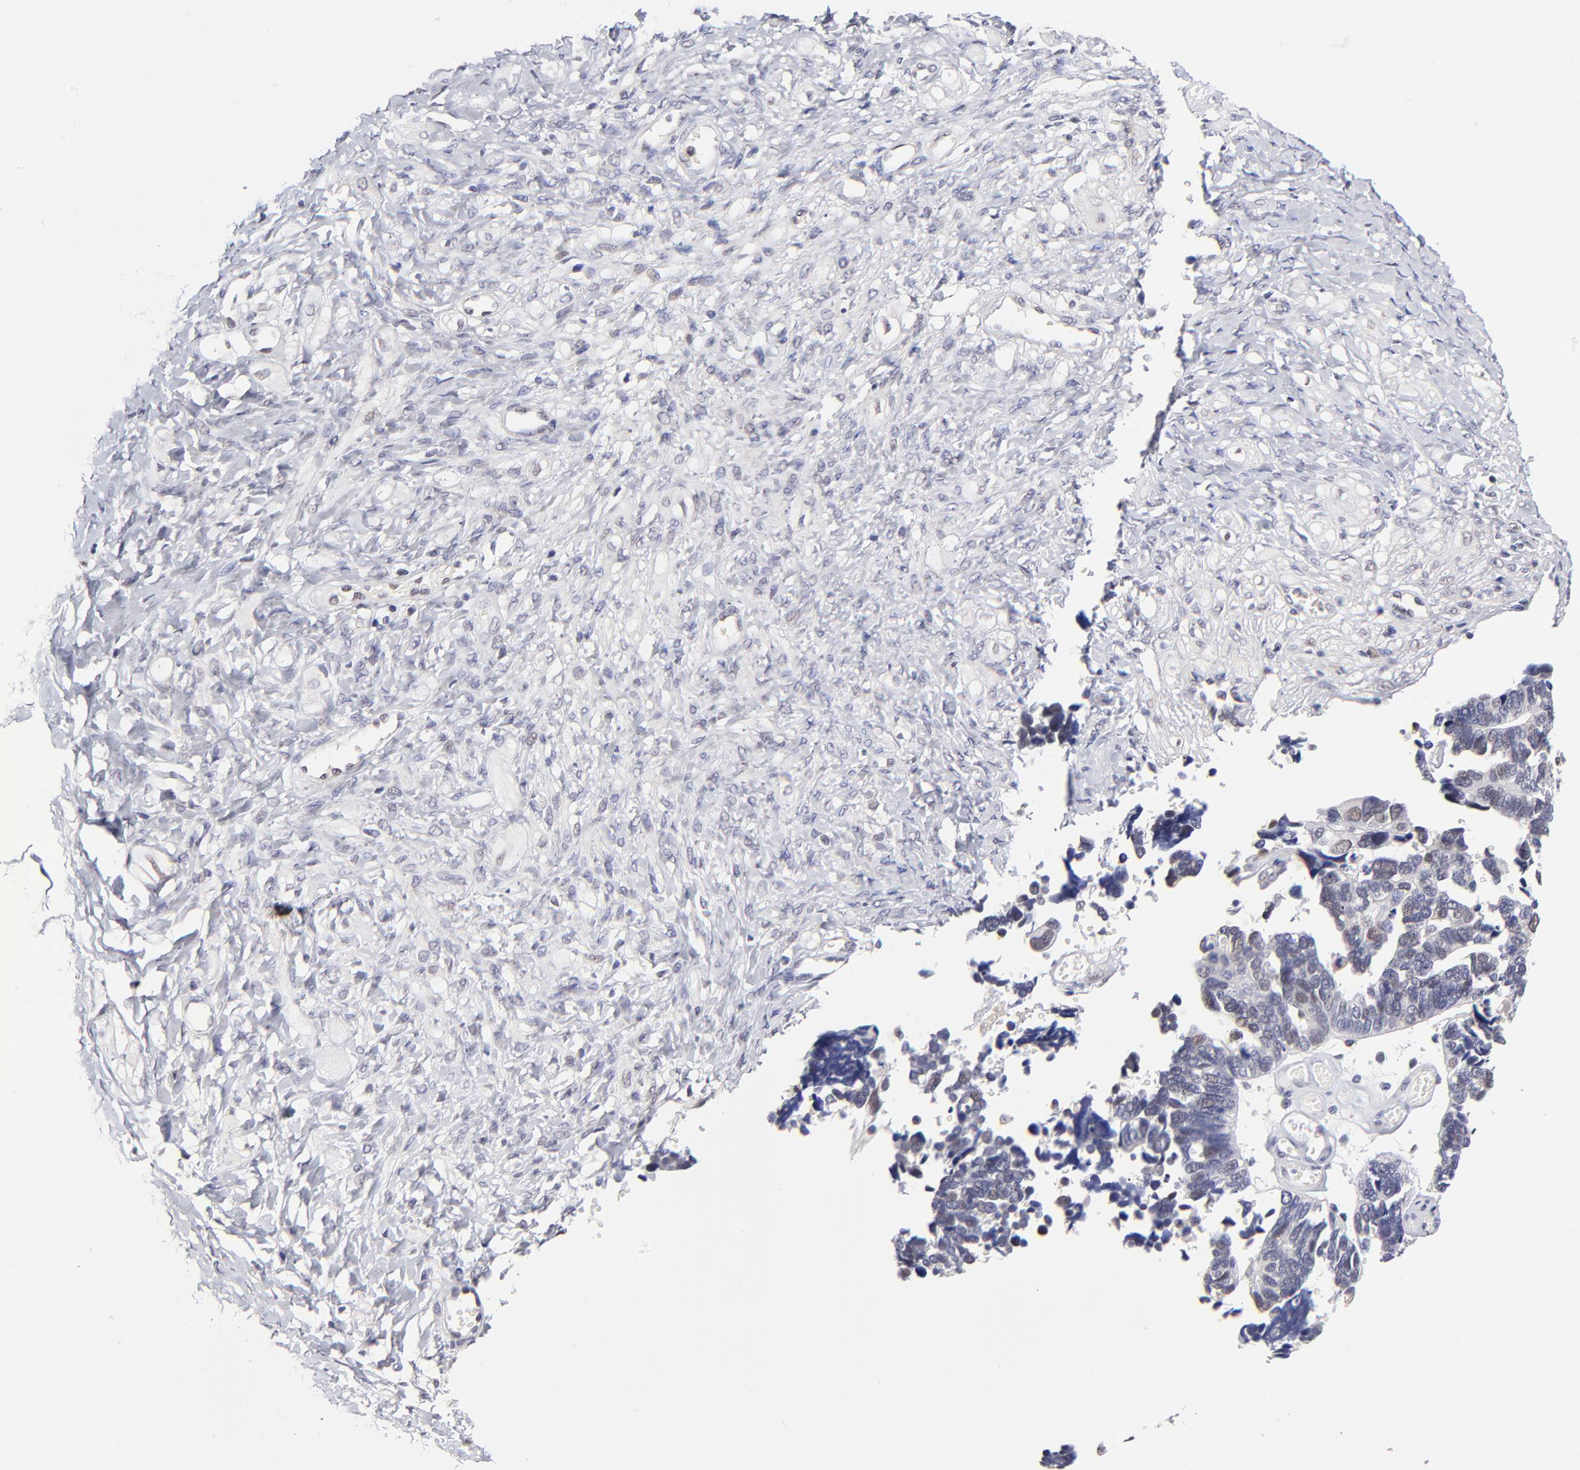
{"staining": {"intensity": "negative", "quantity": "none", "location": "none"}, "tissue": "ovarian cancer", "cell_type": "Tumor cells", "image_type": "cancer", "snomed": [{"axis": "morphology", "description": "Cystadenocarcinoma, serous, NOS"}, {"axis": "topography", "description": "Ovary"}], "caption": "Immunohistochemistry (IHC) of human ovarian cancer displays no expression in tumor cells.", "gene": "ZNF10", "patient": {"sex": "female", "age": 77}}